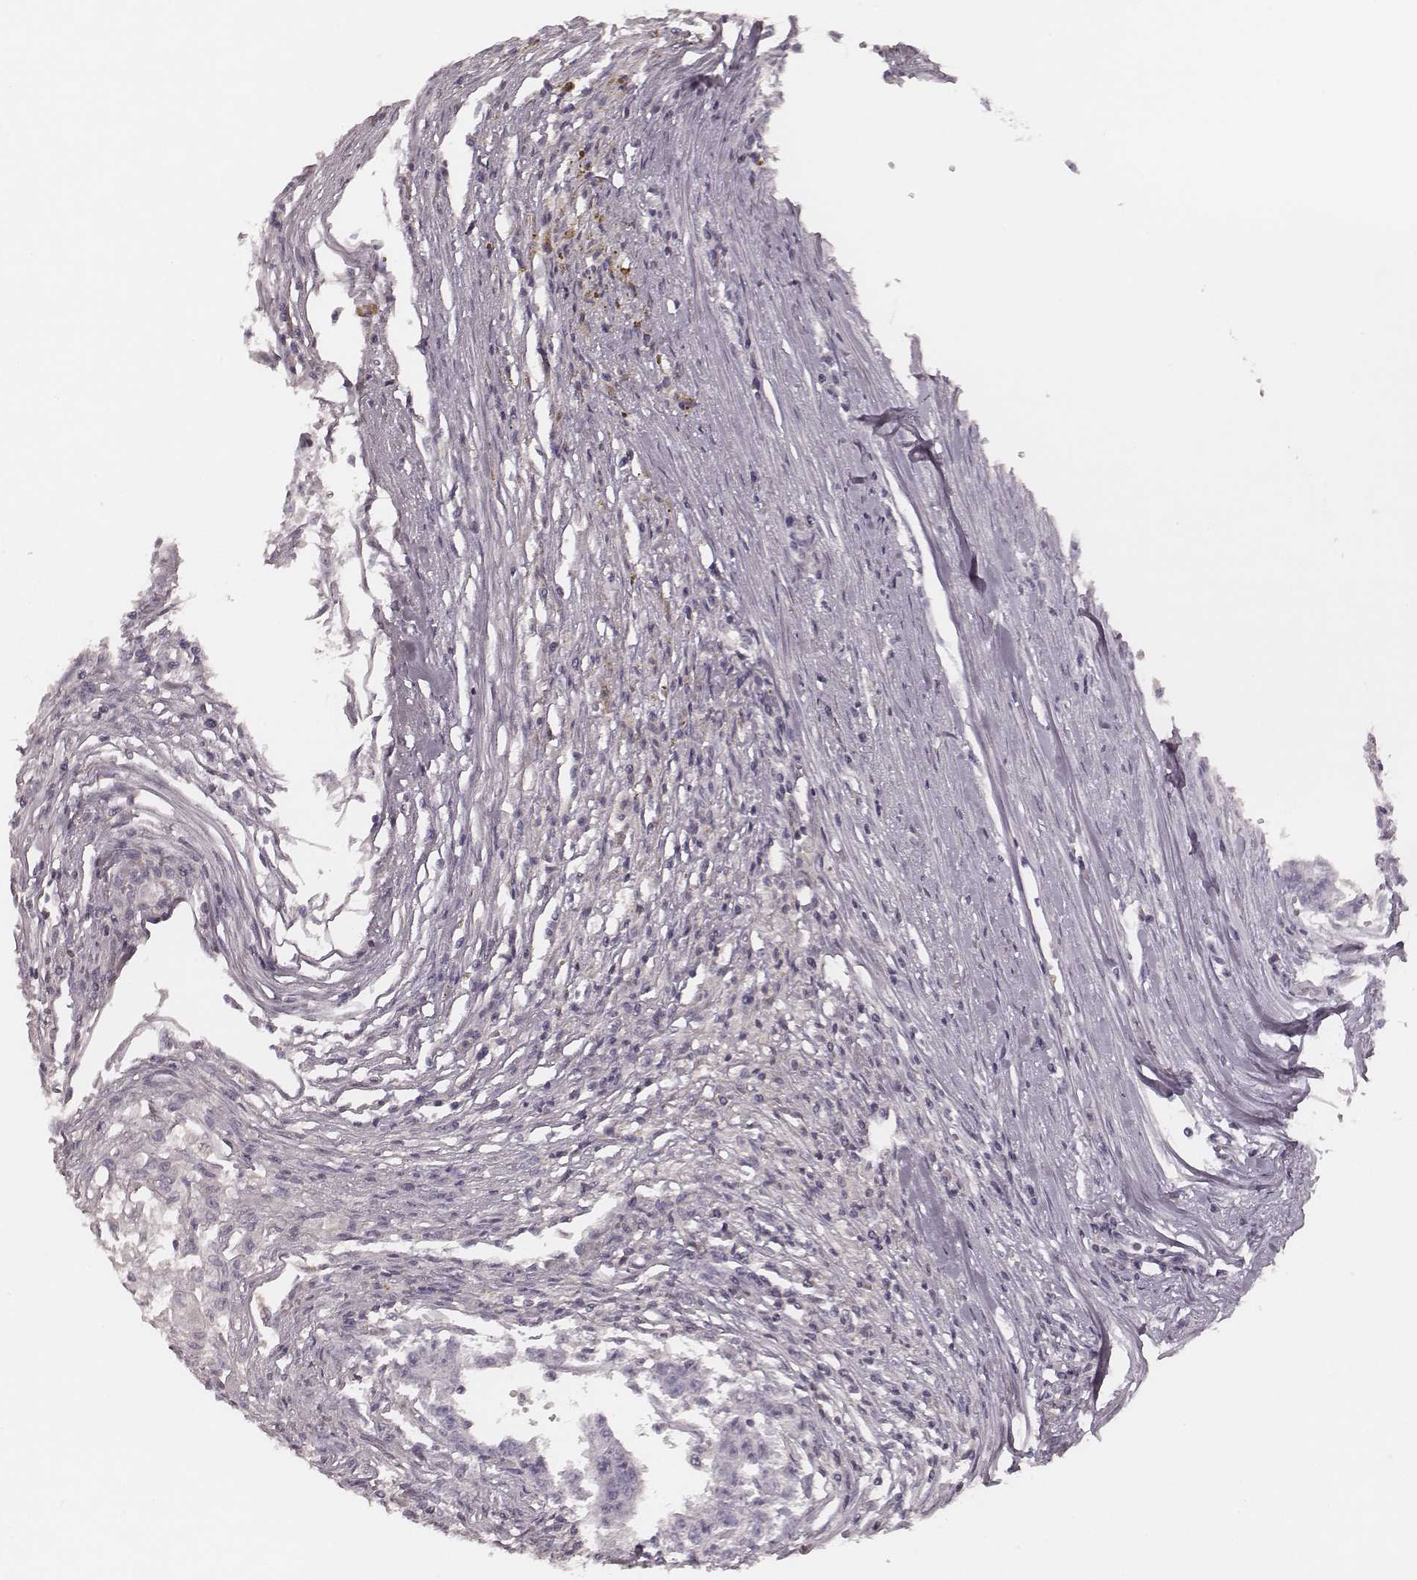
{"staining": {"intensity": "negative", "quantity": "none", "location": "none"}, "tissue": "testis cancer", "cell_type": "Tumor cells", "image_type": "cancer", "snomed": [{"axis": "morphology", "description": "Carcinoma, Embryonal, NOS"}, {"axis": "morphology", "description": "Teratoma, malignant, NOS"}, {"axis": "topography", "description": "Testis"}], "caption": "IHC micrograph of neoplastic tissue: human testis cancer (teratoma (malignant)) stained with DAB displays no significant protein staining in tumor cells. (Stains: DAB (3,3'-diaminobenzidine) immunohistochemistry (IHC) with hematoxylin counter stain, Microscopy: brightfield microscopy at high magnification).", "gene": "MSX1", "patient": {"sex": "male", "age": 24}}